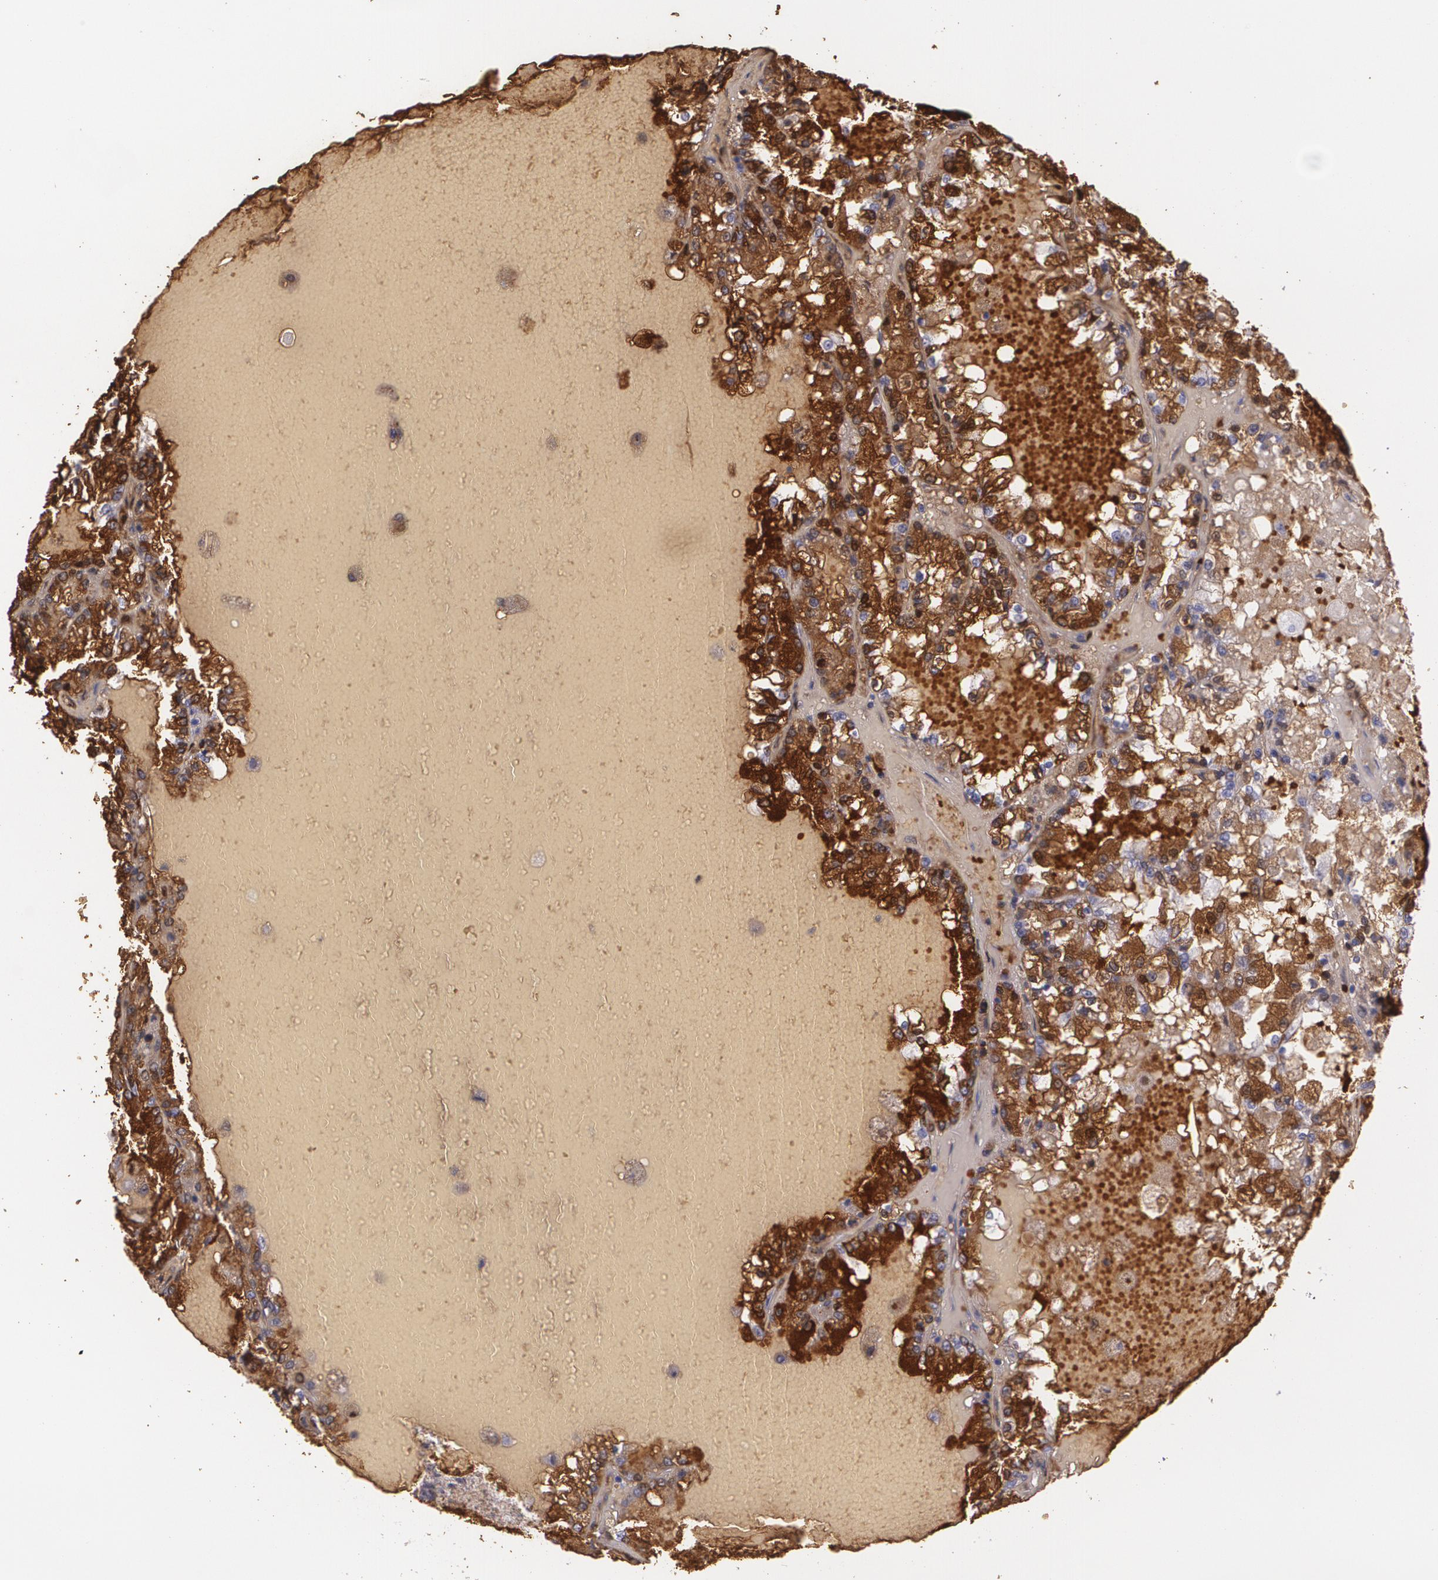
{"staining": {"intensity": "strong", "quantity": ">75%", "location": "cytoplasmic/membranous"}, "tissue": "renal cancer", "cell_type": "Tumor cells", "image_type": "cancer", "snomed": [{"axis": "morphology", "description": "Adenocarcinoma, NOS"}, {"axis": "topography", "description": "Kidney"}], "caption": "Protein staining of renal cancer tissue displays strong cytoplasmic/membranous staining in about >75% of tumor cells.", "gene": "ACE", "patient": {"sex": "female", "age": 56}}